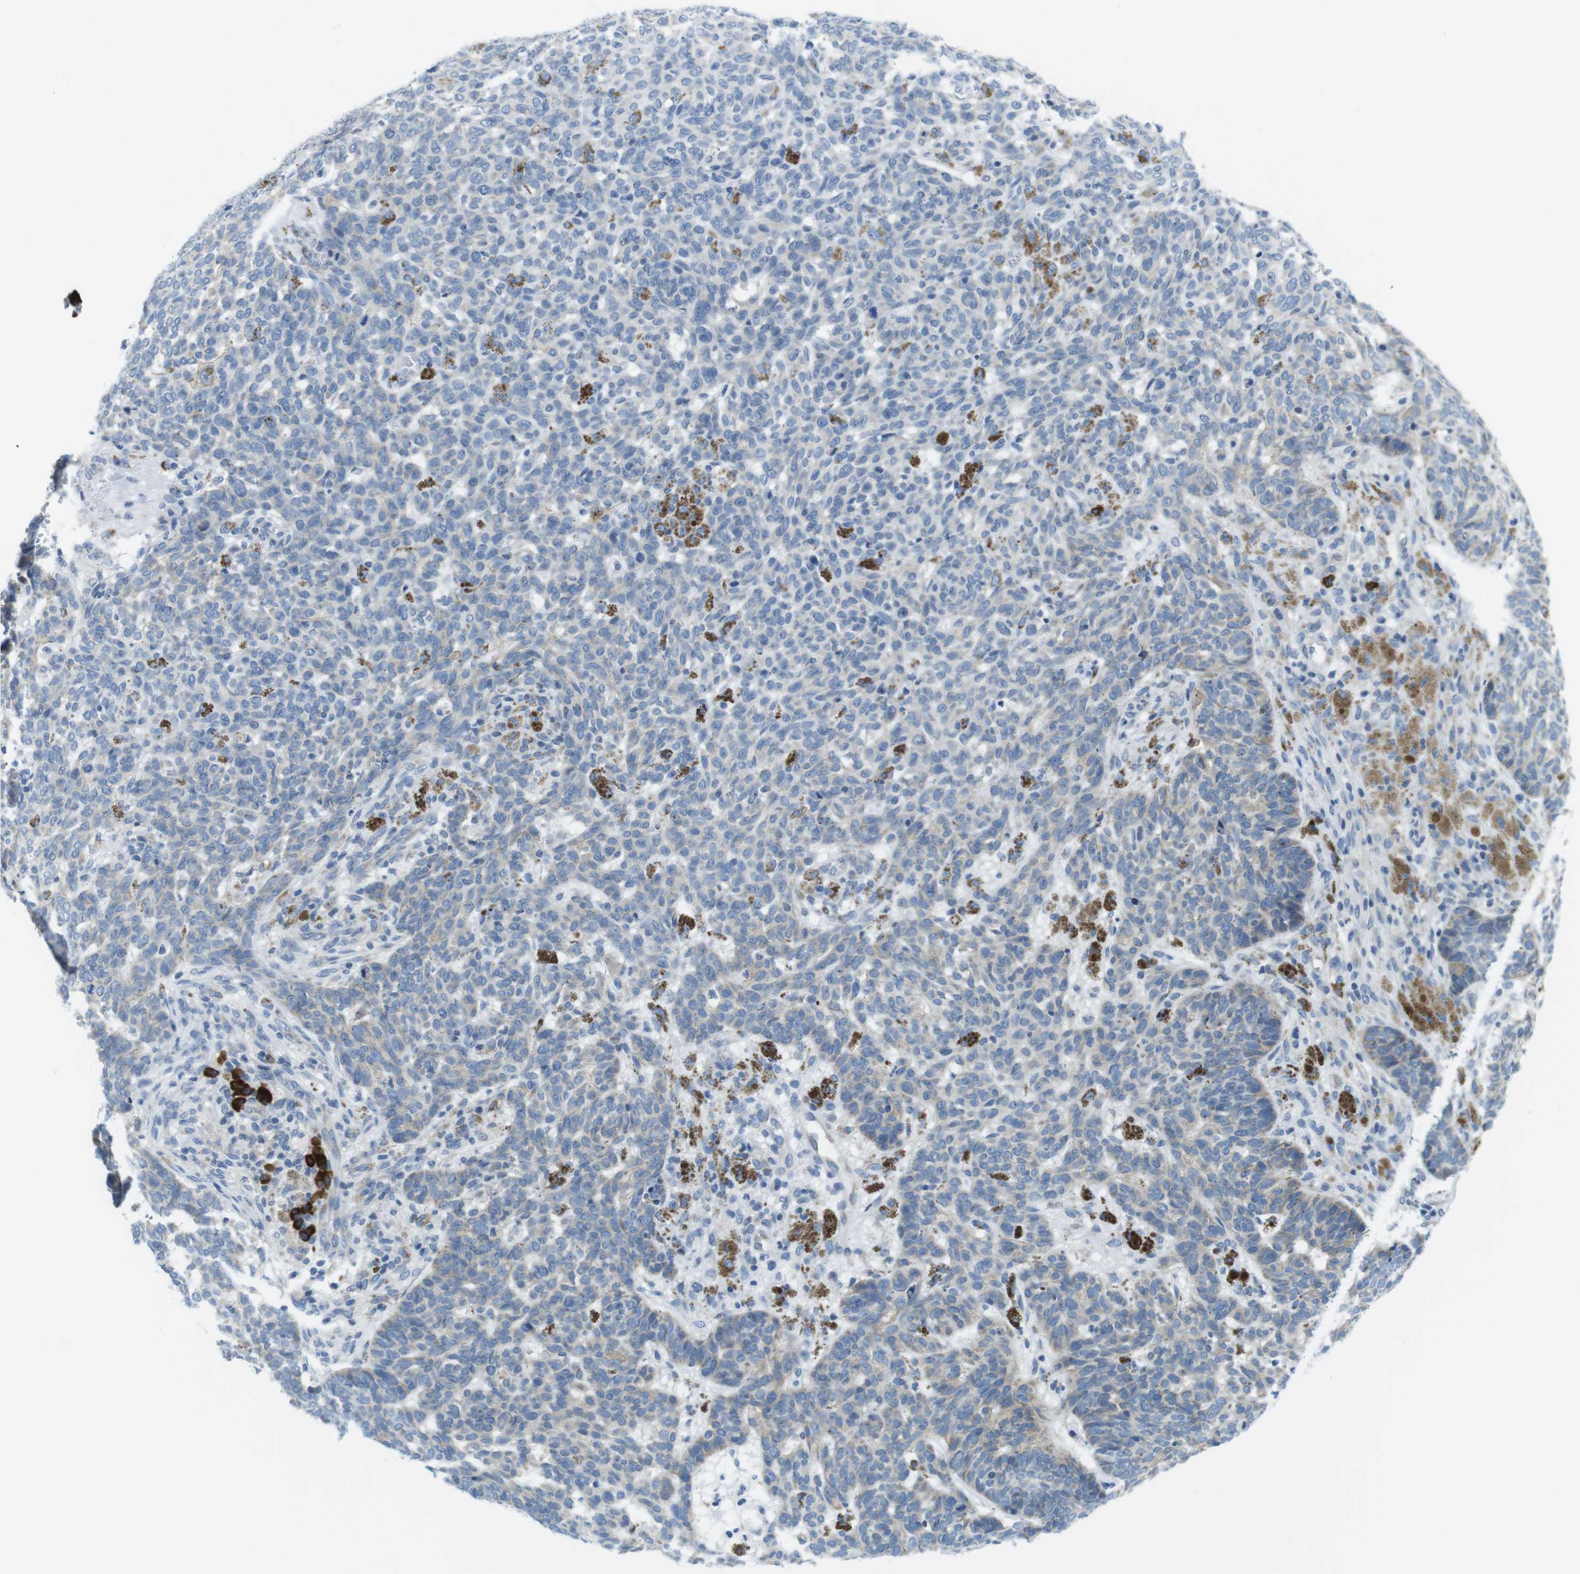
{"staining": {"intensity": "weak", "quantity": "25%-75%", "location": "cytoplasmic/membranous"}, "tissue": "skin cancer", "cell_type": "Tumor cells", "image_type": "cancer", "snomed": [{"axis": "morphology", "description": "Basal cell carcinoma"}, {"axis": "topography", "description": "Skin"}], "caption": "An immunohistochemistry (IHC) image of neoplastic tissue is shown. Protein staining in brown highlights weak cytoplasmic/membranous positivity in basal cell carcinoma (skin) within tumor cells.", "gene": "CLPTM1L", "patient": {"sex": "male", "age": 85}}